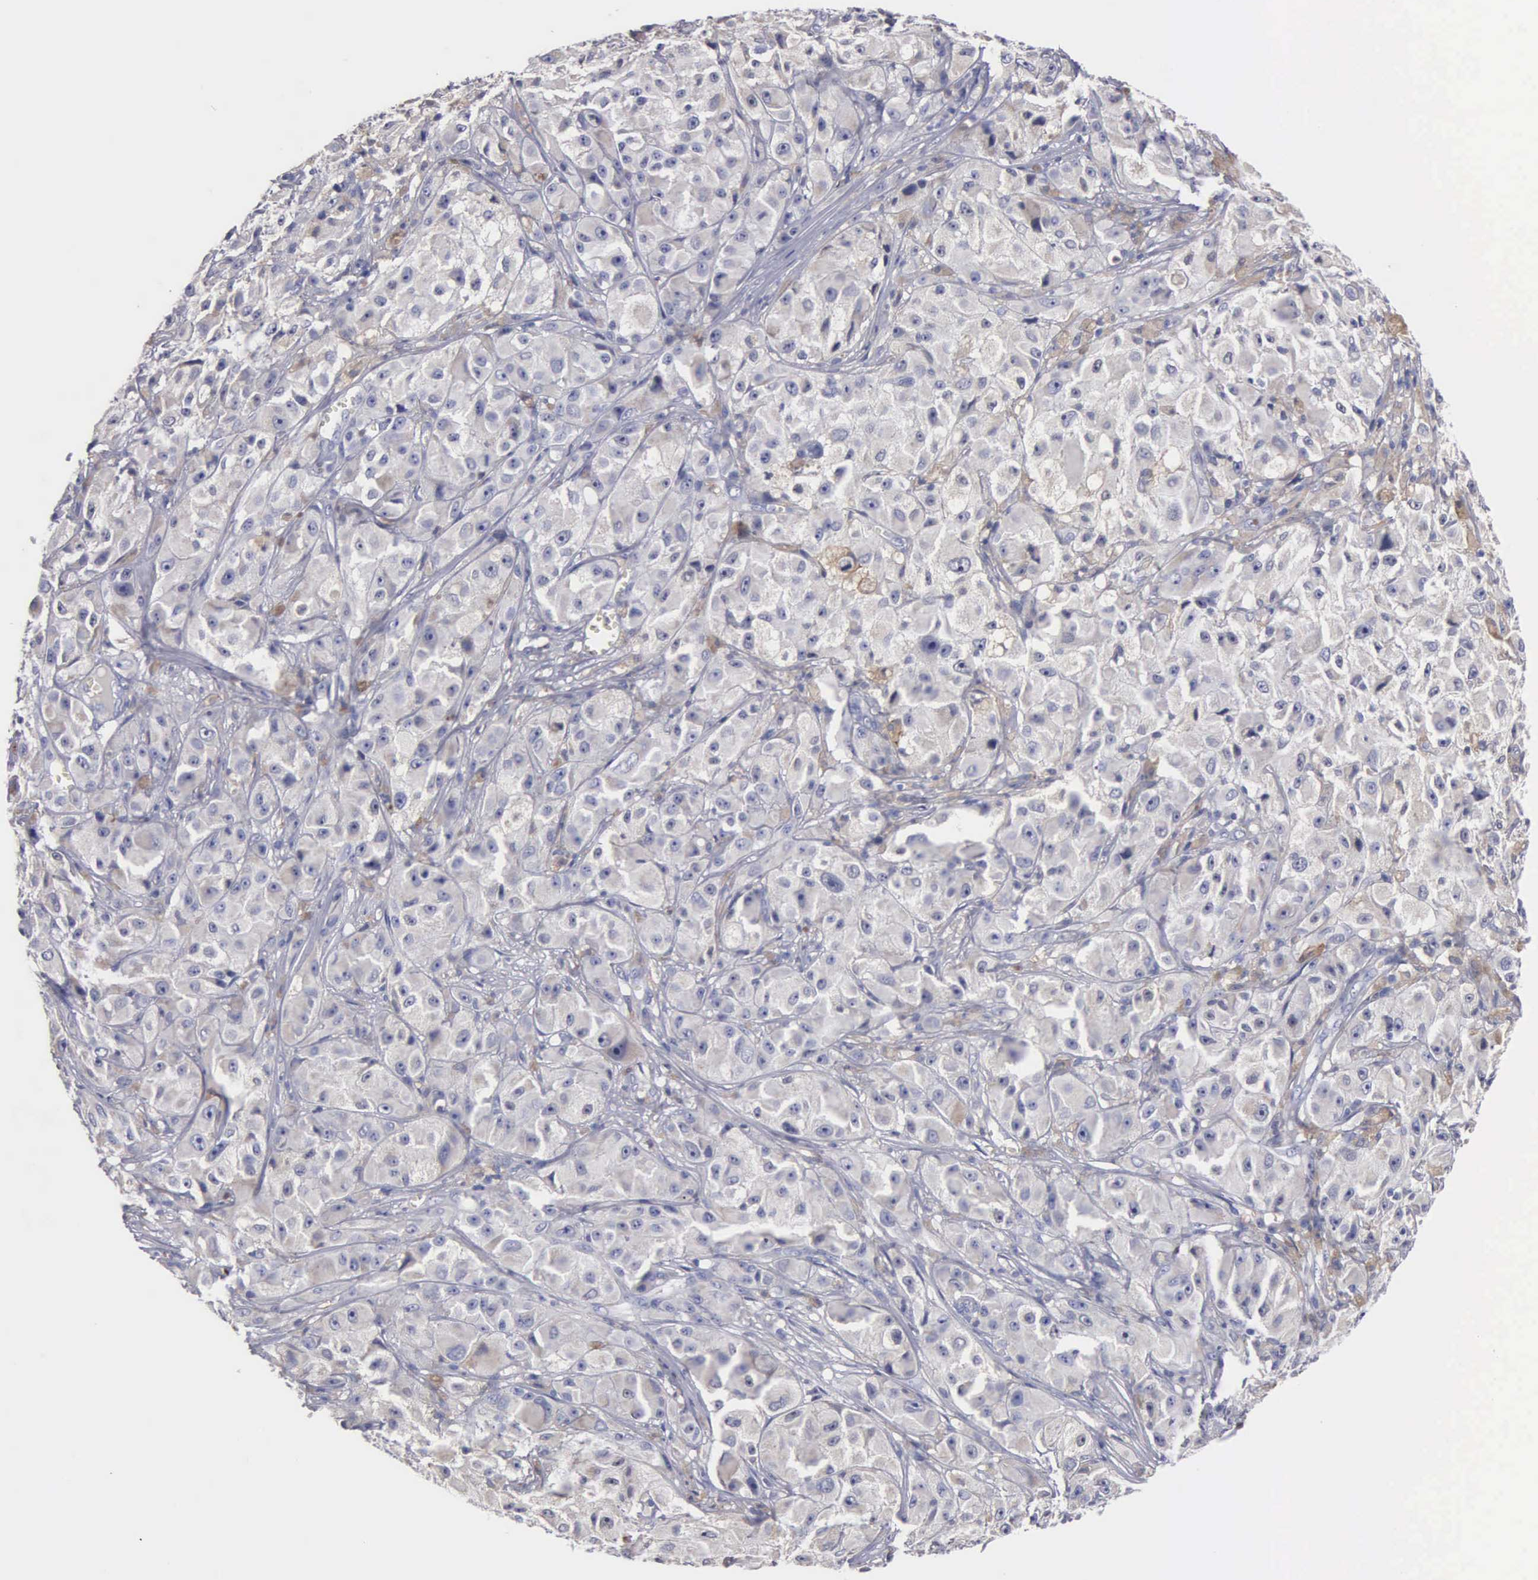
{"staining": {"intensity": "negative", "quantity": "none", "location": "none"}, "tissue": "melanoma", "cell_type": "Tumor cells", "image_type": "cancer", "snomed": [{"axis": "morphology", "description": "Malignant melanoma, NOS"}, {"axis": "topography", "description": "Skin"}], "caption": "High power microscopy photomicrograph of an immunohistochemistry photomicrograph of melanoma, revealing no significant staining in tumor cells. (DAB (3,3'-diaminobenzidine) immunohistochemistry (IHC) with hematoxylin counter stain).", "gene": "PTGS2", "patient": {"sex": "male", "age": 56}}